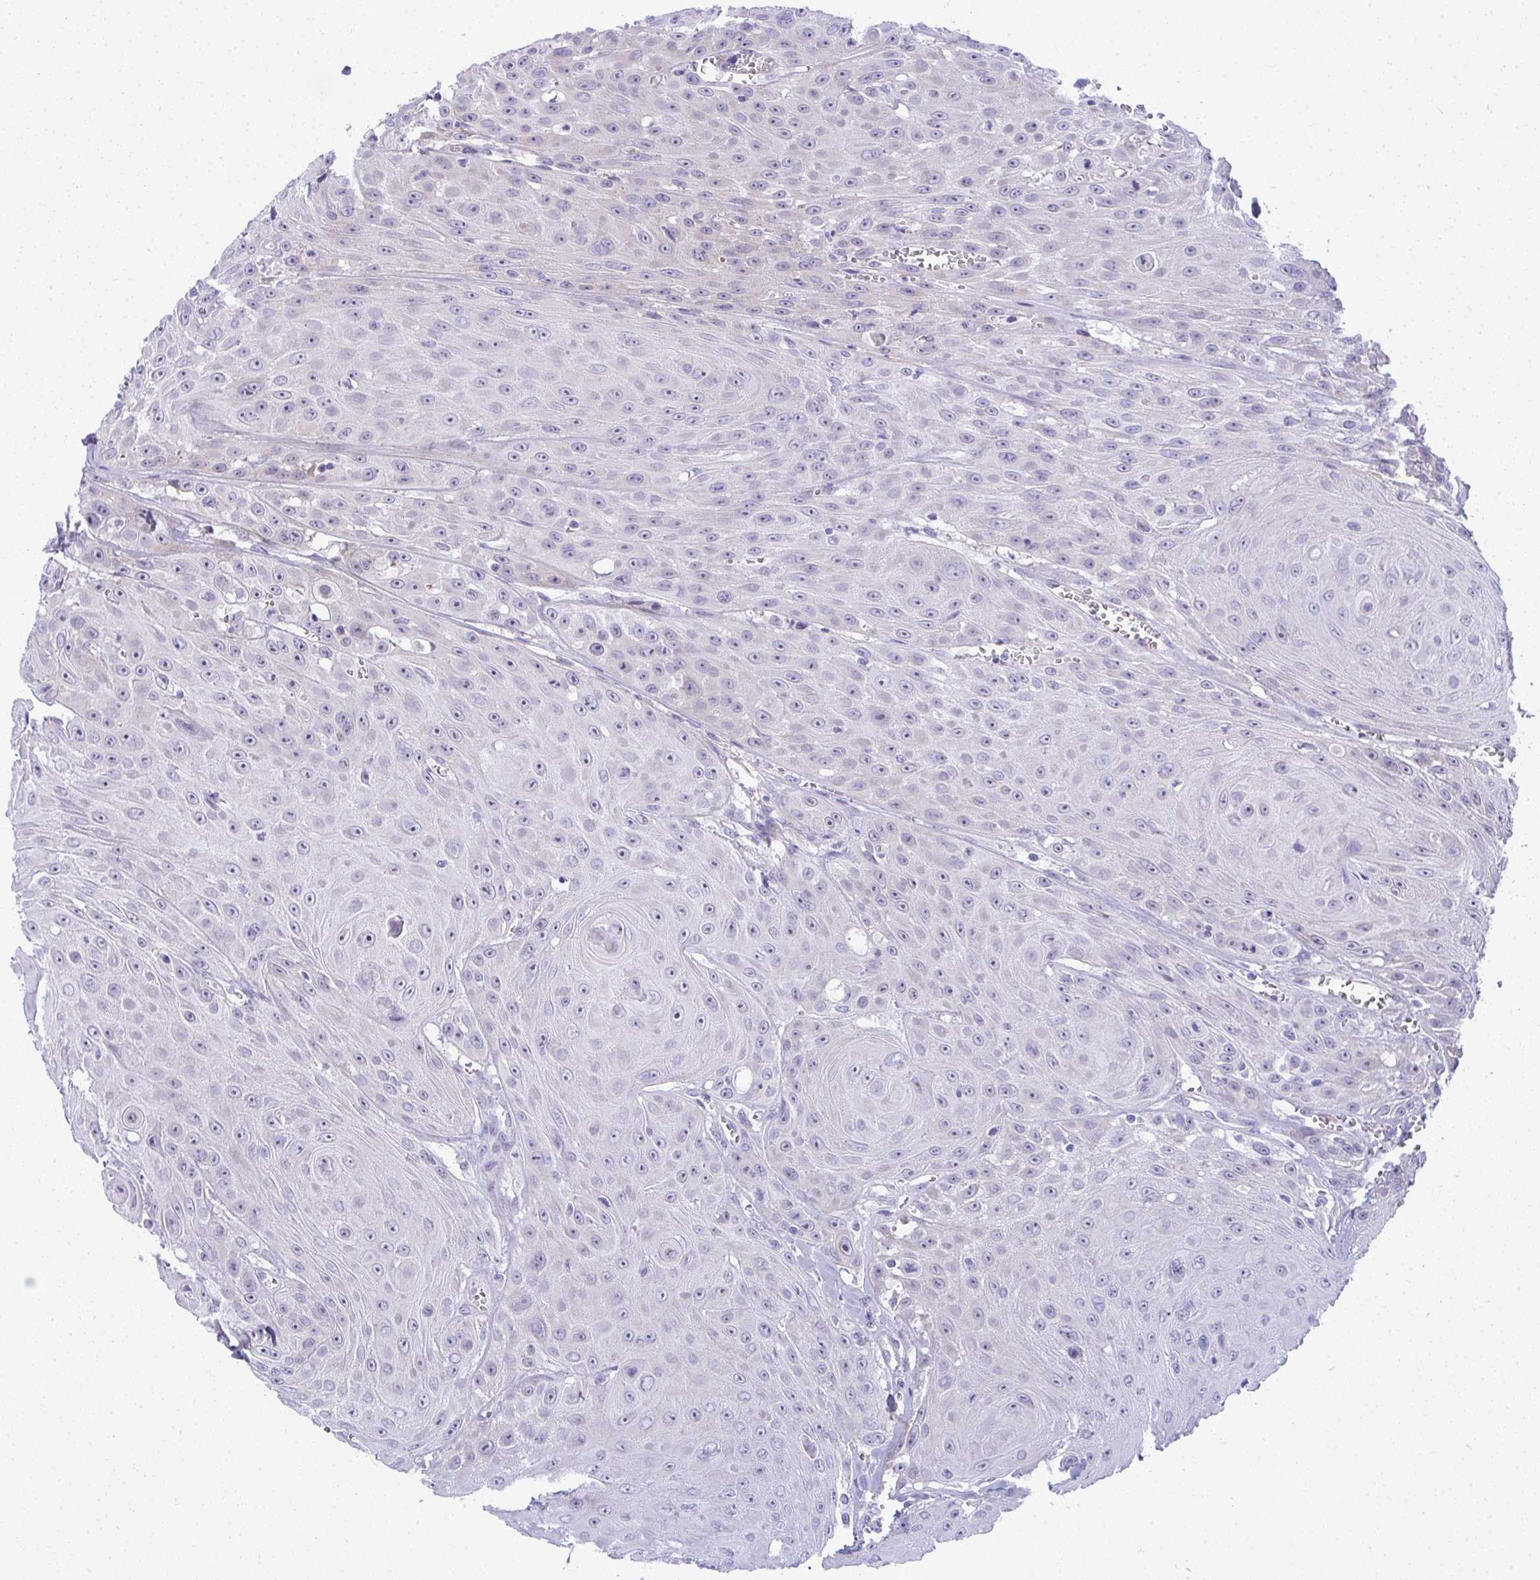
{"staining": {"intensity": "negative", "quantity": "none", "location": "none"}, "tissue": "head and neck cancer", "cell_type": "Tumor cells", "image_type": "cancer", "snomed": [{"axis": "morphology", "description": "Squamous cell carcinoma, NOS"}, {"axis": "topography", "description": "Oral tissue"}, {"axis": "topography", "description": "Head-Neck"}], "caption": "Tumor cells show no significant protein positivity in squamous cell carcinoma (head and neck).", "gene": "PUS7L", "patient": {"sex": "male", "age": 81}}